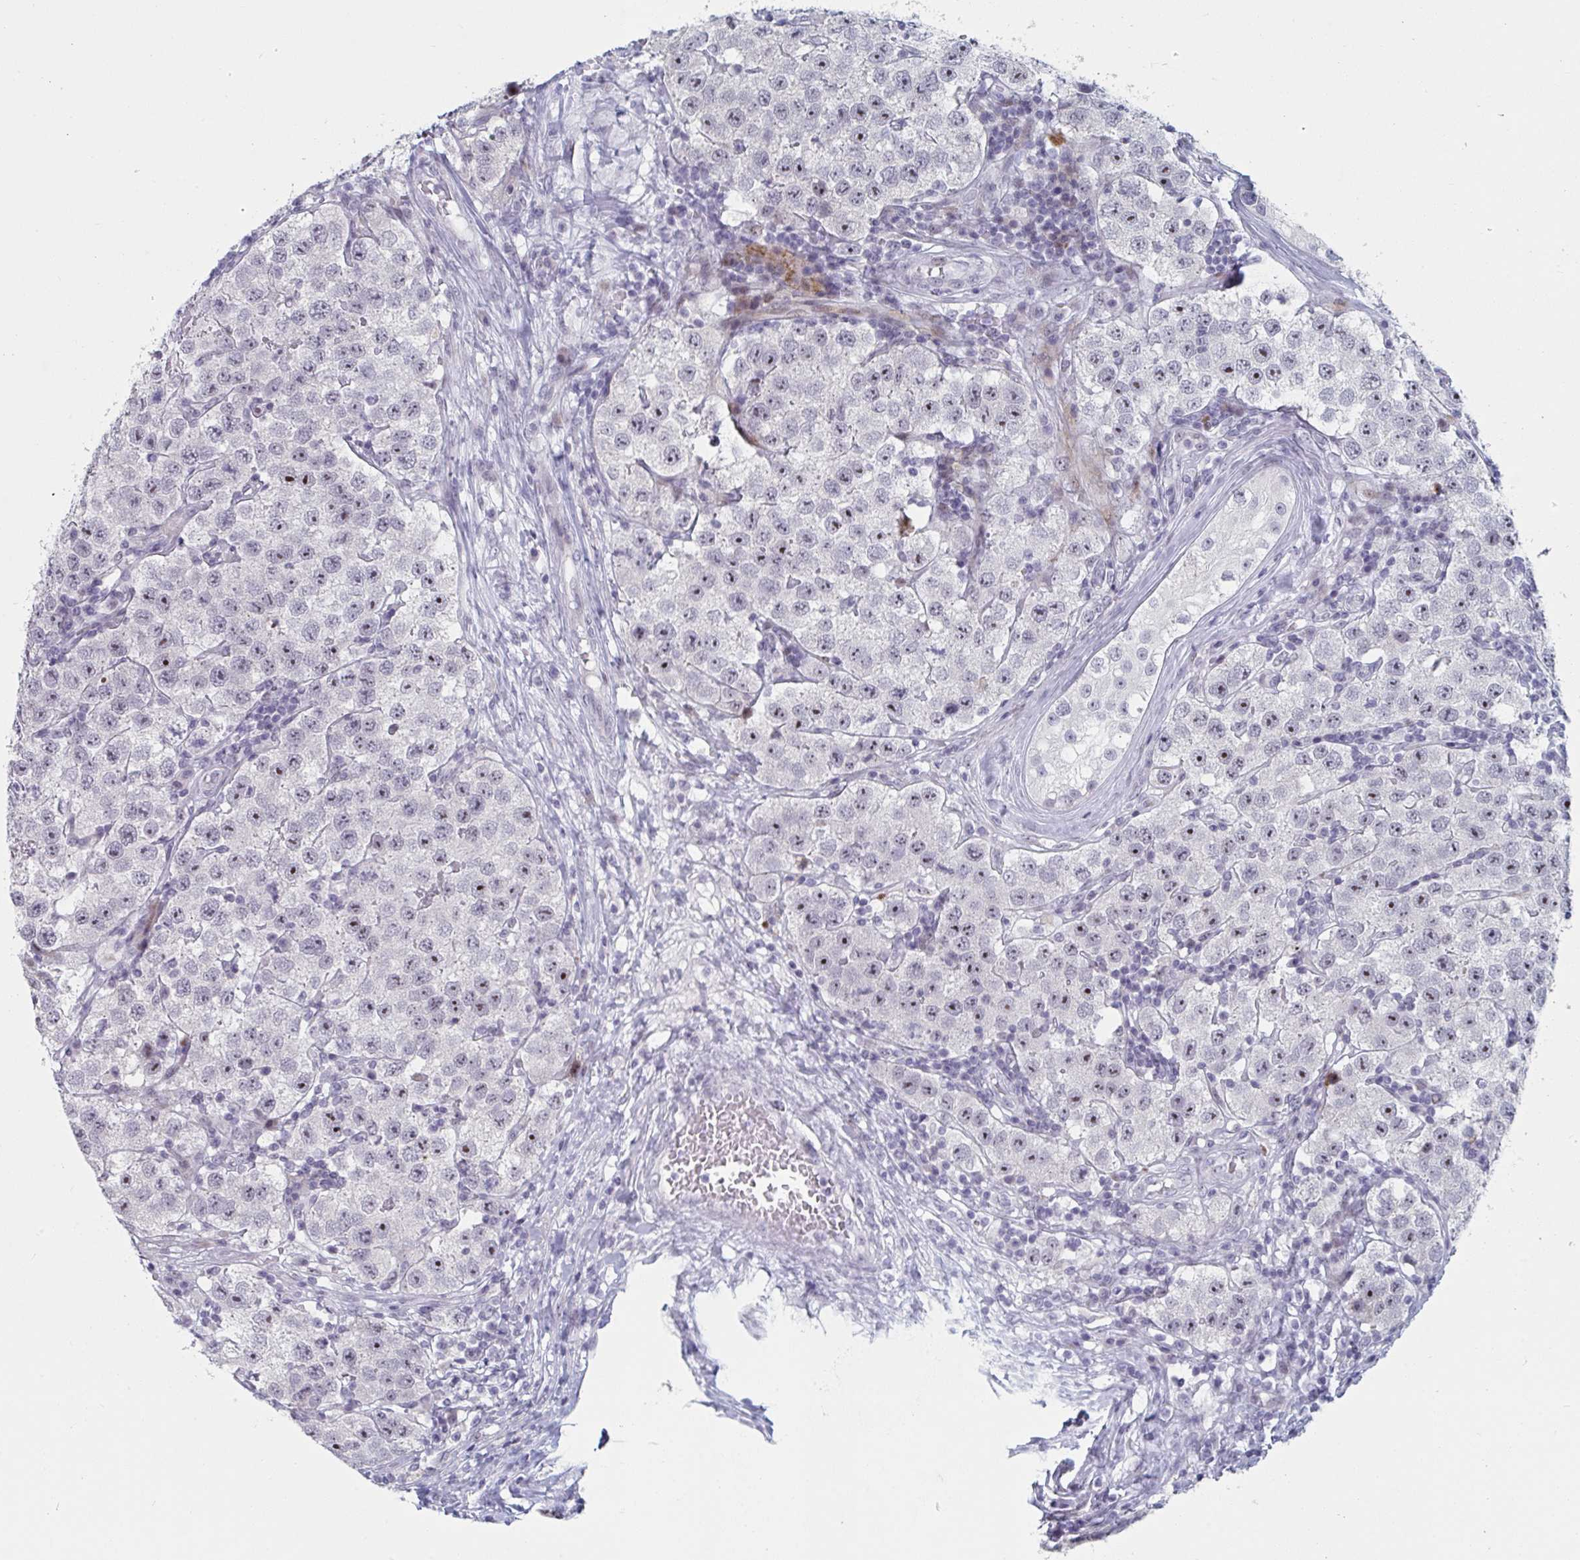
{"staining": {"intensity": "strong", "quantity": "25%-75%", "location": "nuclear"}, "tissue": "testis cancer", "cell_type": "Tumor cells", "image_type": "cancer", "snomed": [{"axis": "morphology", "description": "Seminoma, NOS"}, {"axis": "topography", "description": "Testis"}], "caption": "Immunohistochemistry micrograph of human testis seminoma stained for a protein (brown), which reveals high levels of strong nuclear expression in about 25%-75% of tumor cells.", "gene": "NR1H2", "patient": {"sex": "male", "age": 34}}